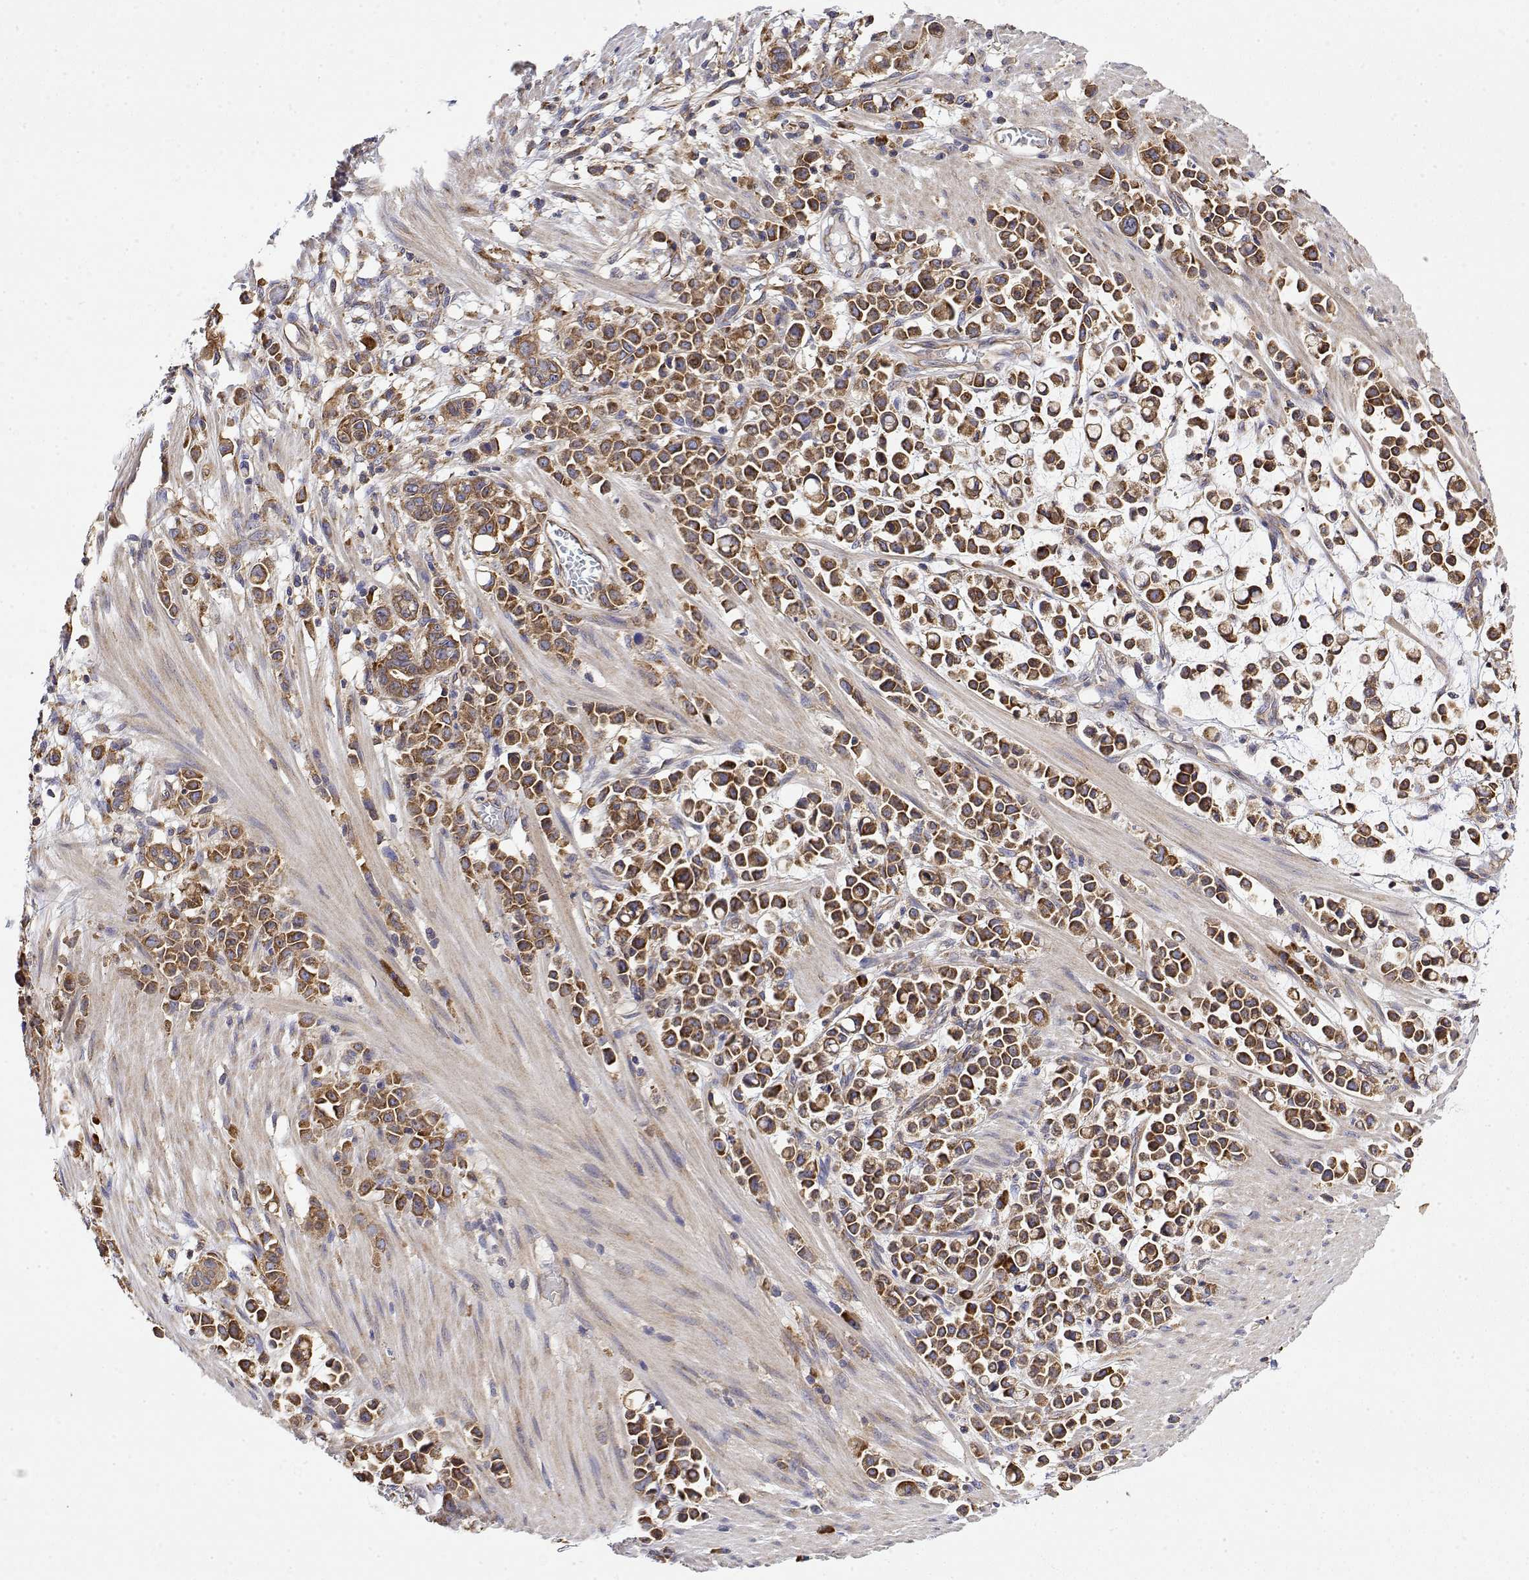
{"staining": {"intensity": "strong", "quantity": ">75%", "location": "cytoplasmic/membranous"}, "tissue": "stomach cancer", "cell_type": "Tumor cells", "image_type": "cancer", "snomed": [{"axis": "morphology", "description": "Adenocarcinoma, NOS"}, {"axis": "topography", "description": "Stomach"}], "caption": "Immunohistochemistry (IHC) of human adenocarcinoma (stomach) demonstrates high levels of strong cytoplasmic/membranous staining in approximately >75% of tumor cells.", "gene": "EEF1G", "patient": {"sex": "male", "age": 82}}